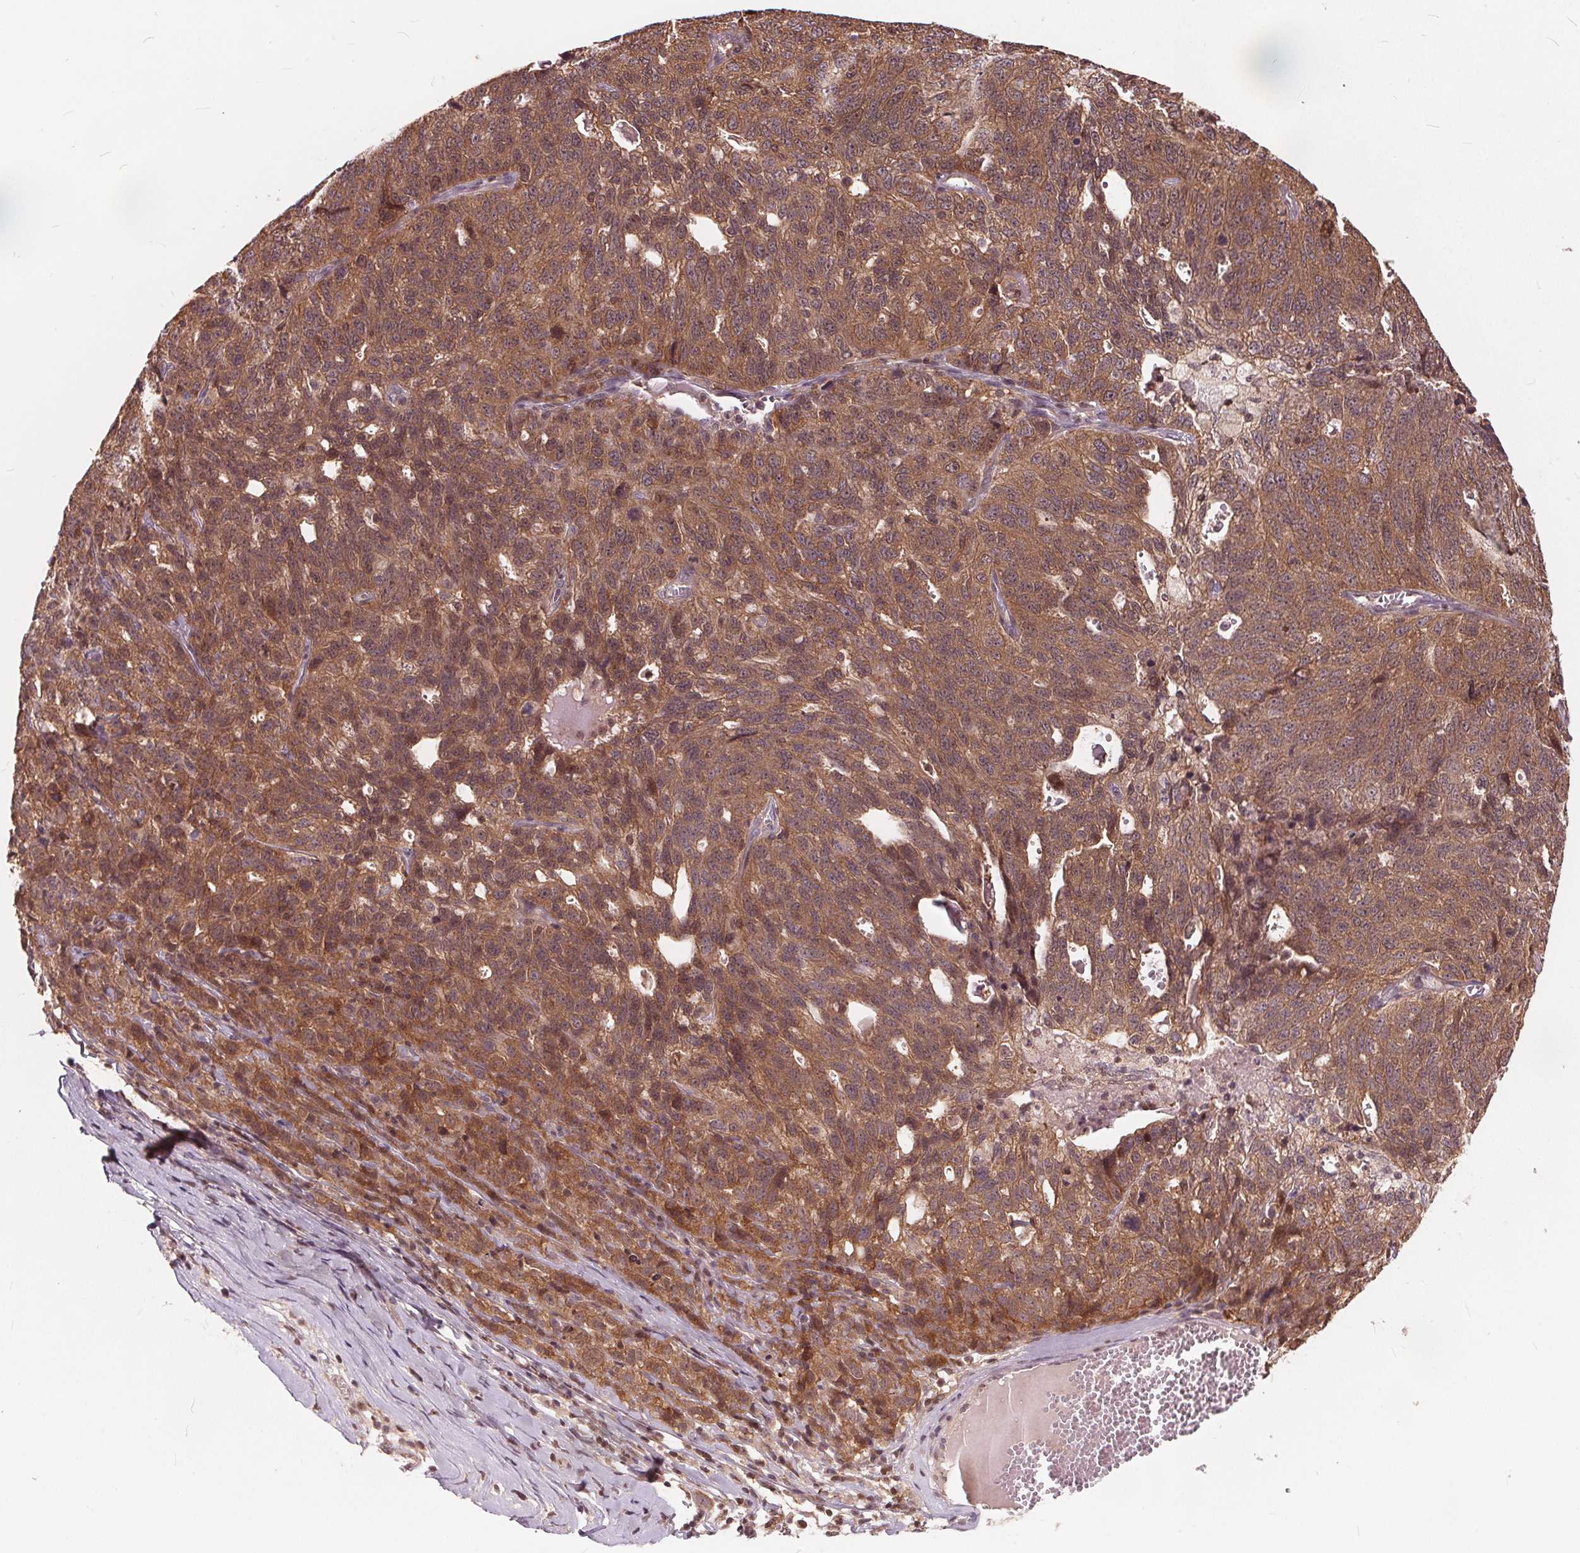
{"staining": {"intensity": "moderate", "quantity": ">75%", "location": "cytoplasmic/membranous"}, "tissue": "ovarian cancer", "cell_type": "Tumor cells", "image_type": "cancer", "snomed": [{"axis": "morphology", "description": "Cystadenocarcinoma, serous, NOS"}, {"axis": "topography", "description": "Ovary"}], "caption": "A high-resolution micrograph shows immunohistochemistry (IHC) staining of serous cystadenocarcinoma (ovarian), which reveals moderate cytoplasmic/membranous positivity in approximately >75% of tumor cells. (DAB = brown stain, brightfield microscopy at high magnification).", "gene": "HIF1AN", "patient": {"sex": "female", "age": 71}}